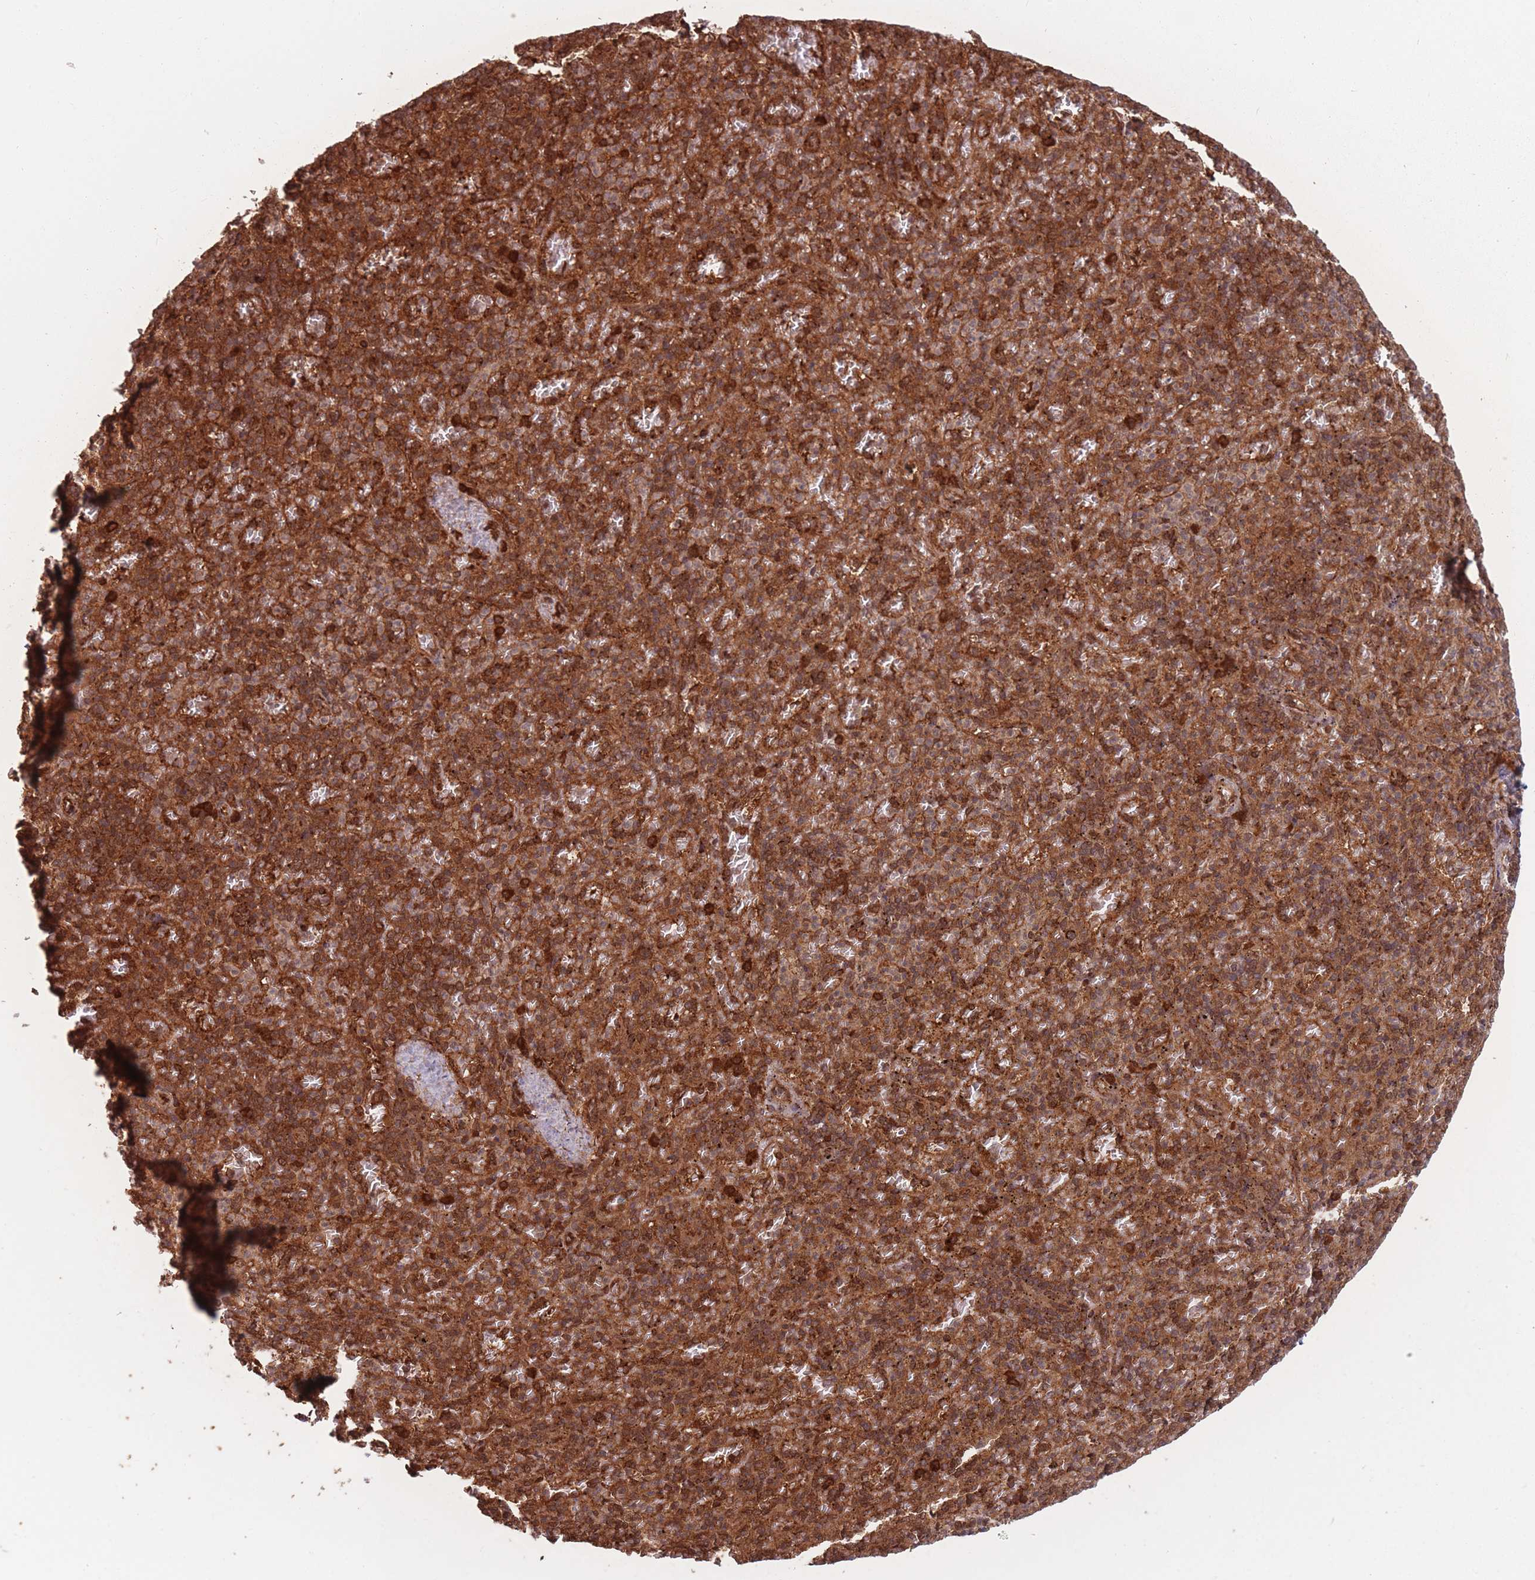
{"staining": {"intensity": "strong", "quantity": ">75%", "location": "cytoplasmic/membranous"}, "tissue": "spleen", "cell_type": "Cells in red pulp", "image_type": "normal", "snomed": [{"axis": "morphology", "description": "Normal tissue, NOS"}, {"axis": "topography", "description": "Spleen"}], "caption": "This image displays IHC staining of normal spleen, with high strong cytoplasmic/membranous staining in approximately >75% of cells in red pulp.", "gene": "PODXL2", "patient": {"sex": "female", "age": 74}}